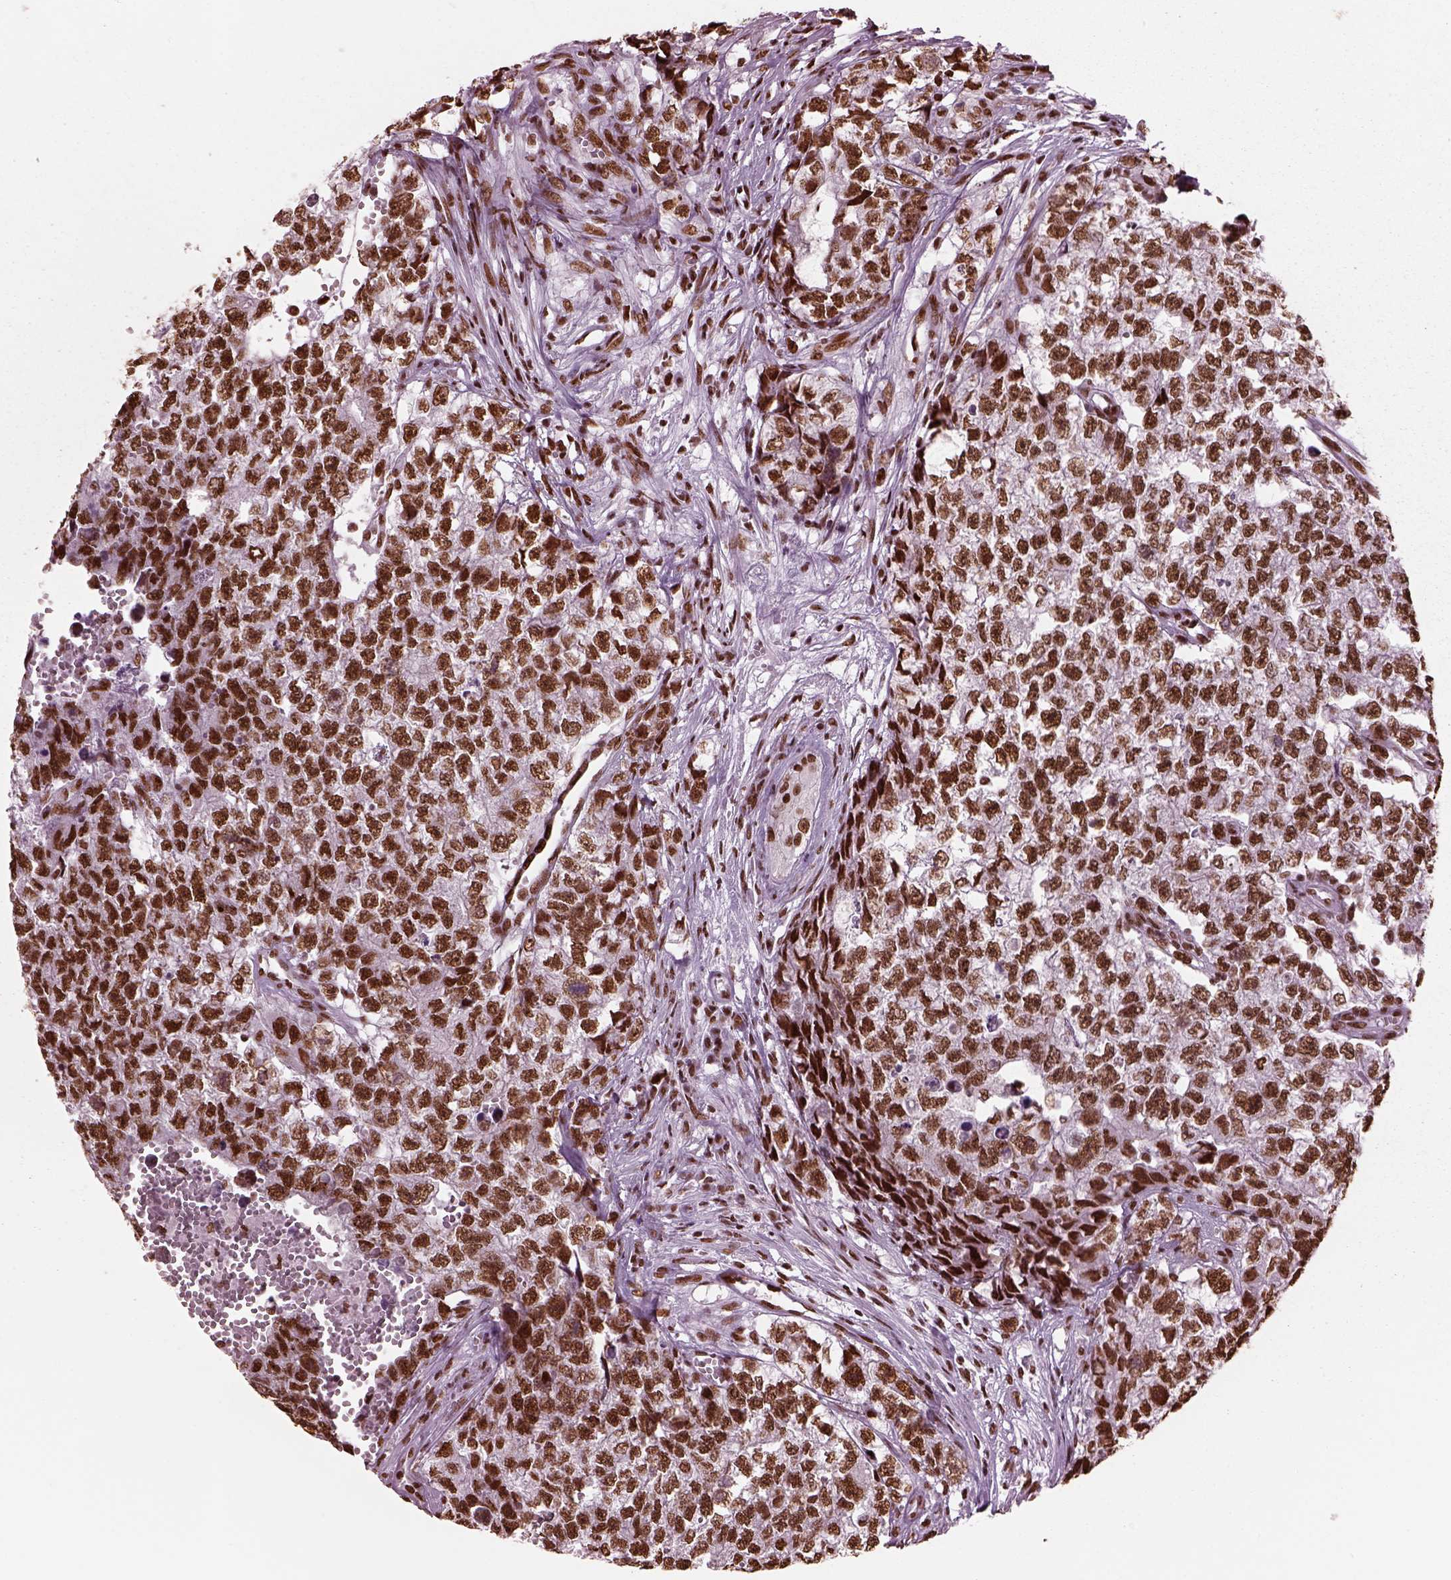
{"staining": {"intensity": "moderate", "quantity": ">75%", "location": "nuclear"}, "tissue": "testis cancer", "cell_type": "Tumor cells", "image_type": "cancer", "snomed": [{"axis": "morphology", "description": "Seminoma, NOS"}, {"axis": "morphology", "description": "Carcinoma, Embryonal, NOS"}, {"axis": "topography", "description": "Testis"}], "caption": "Moderate nuclear expression is identified in approximately >75% of tumor cells in embryonal carcinoma (testis).", "gene": "CBFA2T3", "patient": {"sex": "male", "age": 22}}